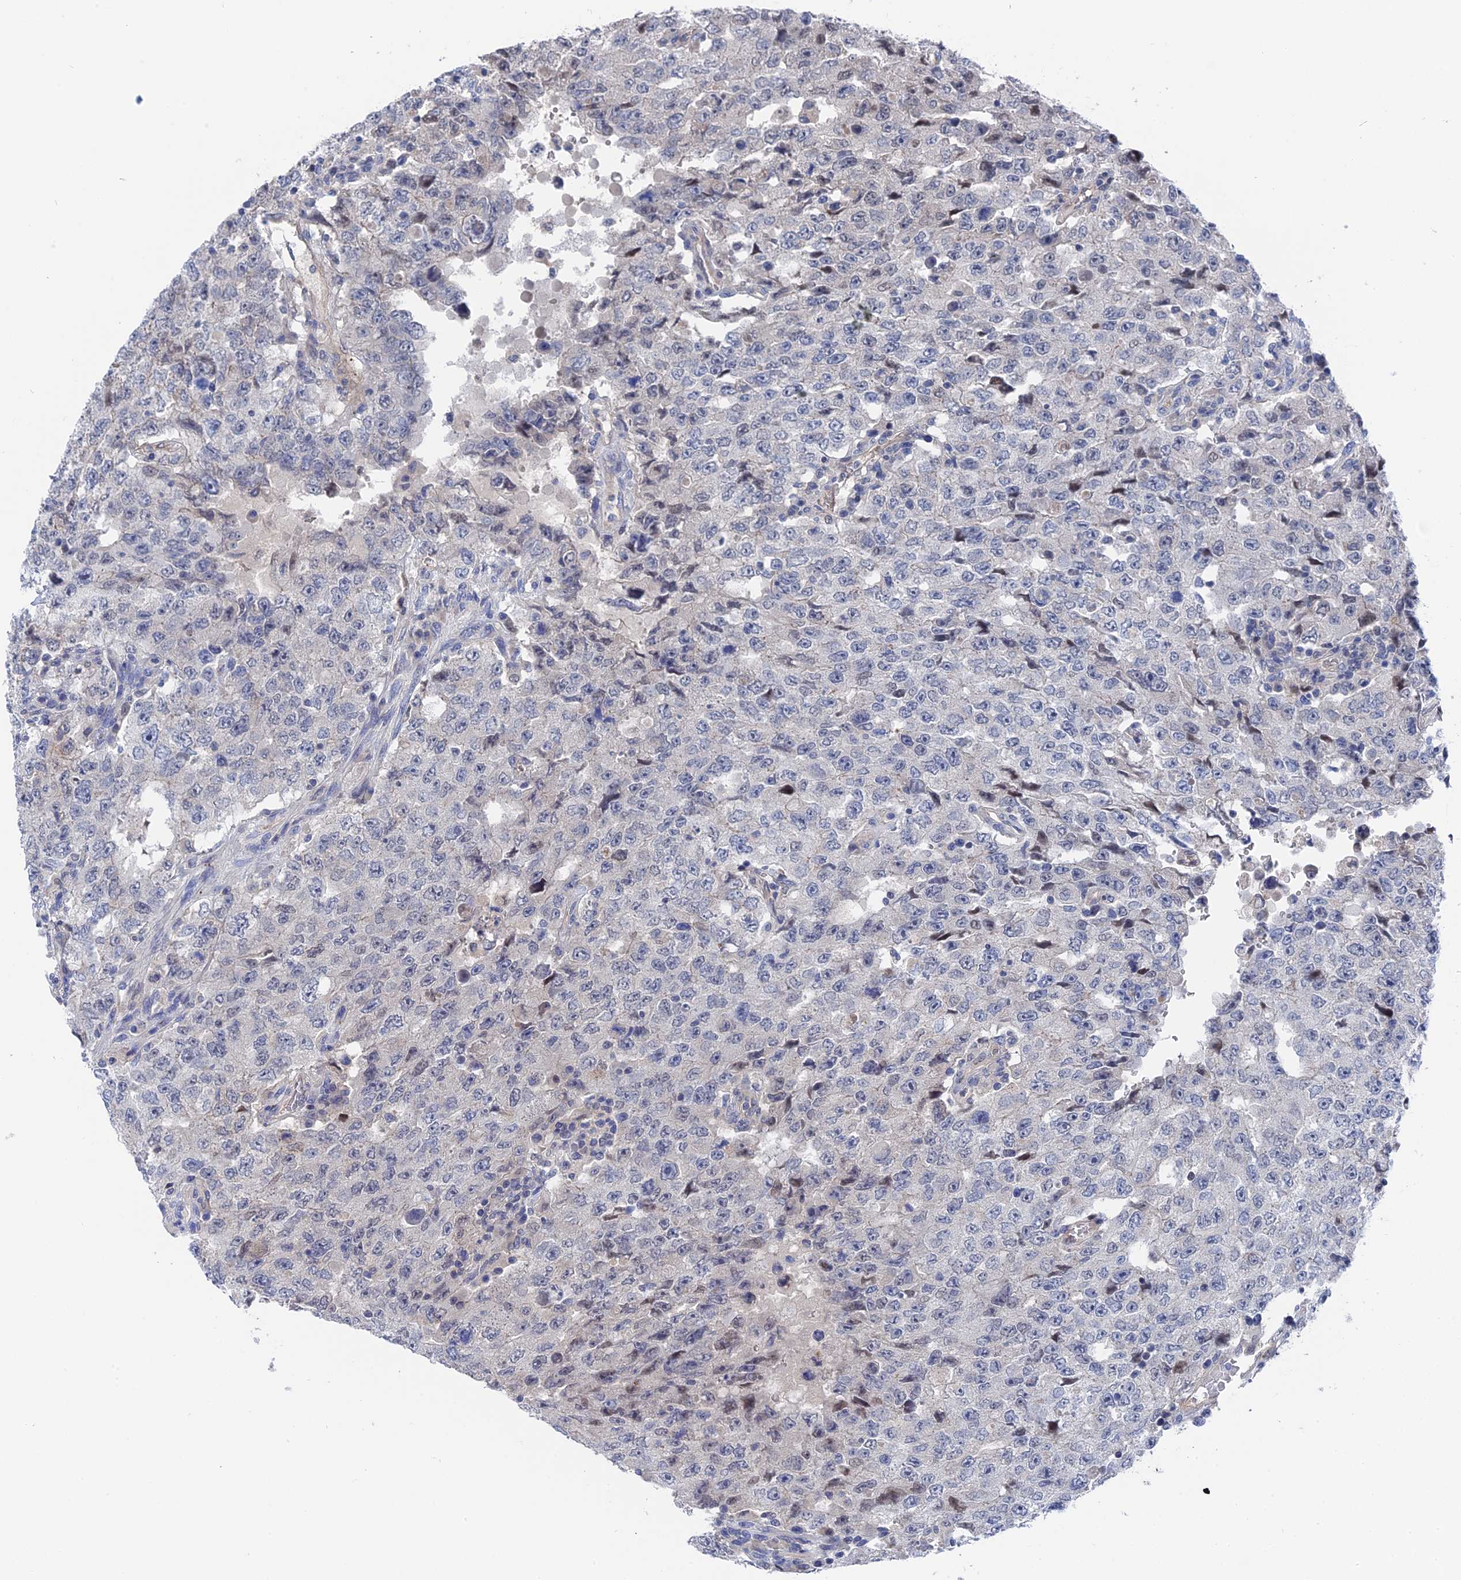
{"staining": {"intensity": "negative", "quantity": "none", "location": "none"}, "tissue": "testis cancer", "cell_type": "Tumor cells", "image_type": "cancer", "snomed": [{"axis": "morphology", "description": "Carcinoma, Embryonal, NOS"}, {"axis": "topography", "description": "Testis"}], "caption": "An IHC histopathology image of testis cancer (embryonal carcinoma) is shown. There is no staining in tumor cells of testis cancer (embryonal carcinoma).", "gene": "MTHFSD", "patient": {"sex": "male", "age": 26}}